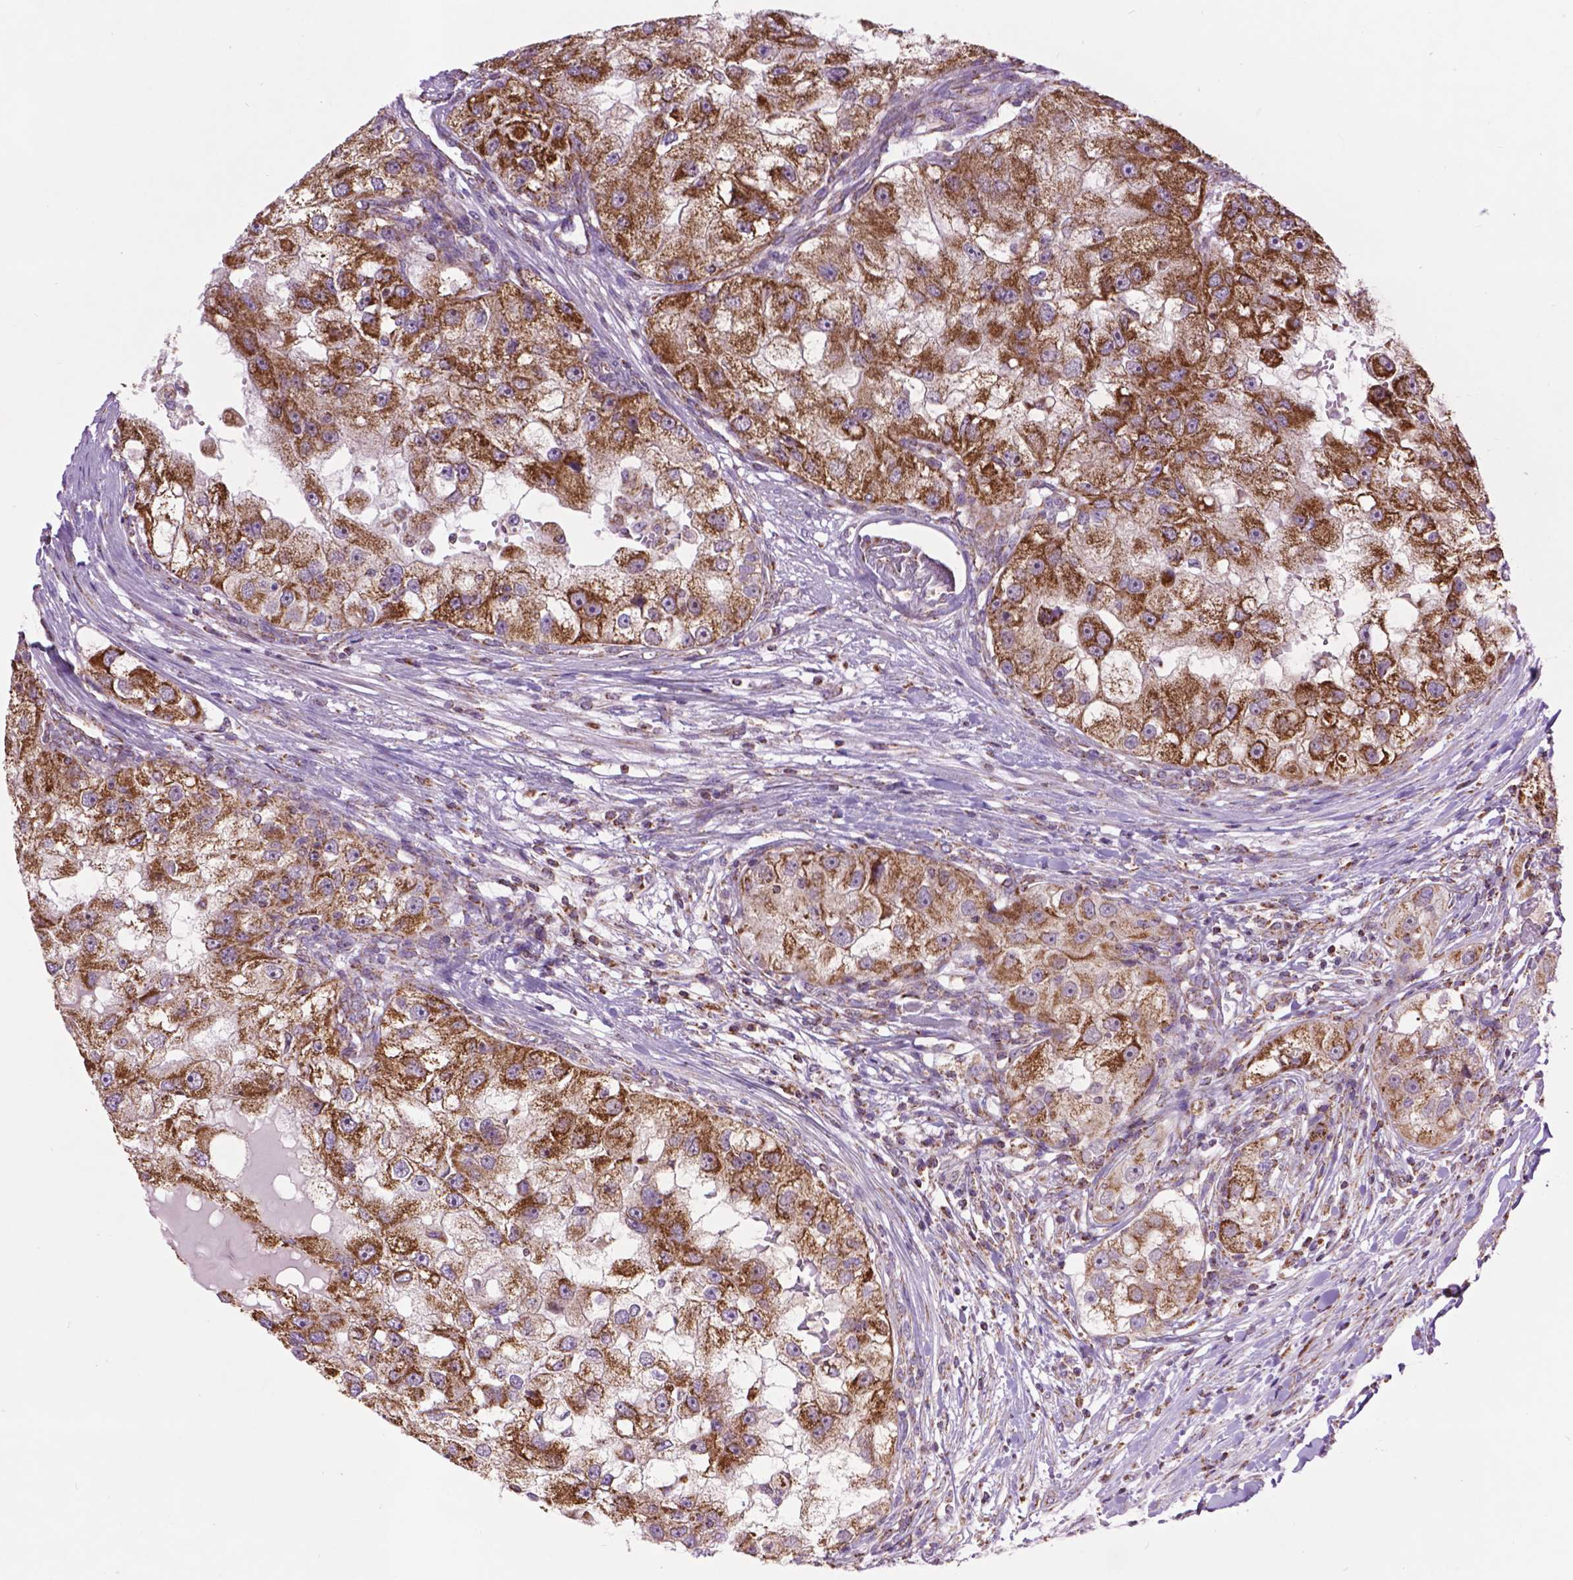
{"staining": {"intensity": "strong", "quantity": ">75%", "location": "cytoplasmic/membranous"}, "tissue": "renal cancer", "cell_type": "Tumor cells", "image_type": "cancer", "snomed": [{"axis": "morphology", "description": "Adenocarcinoma, NOS"}, {"axis": "topography", "description": "Kidney"}], "caption": "Renal cancer (adenocarcinoma) stained for a protein (brown) shows strong cytoplasmic/membranous positive positivity in approximately >75% of tumor cells.", "gene": "PYCR3", "patient": {"sex": "male", "age": 63}}